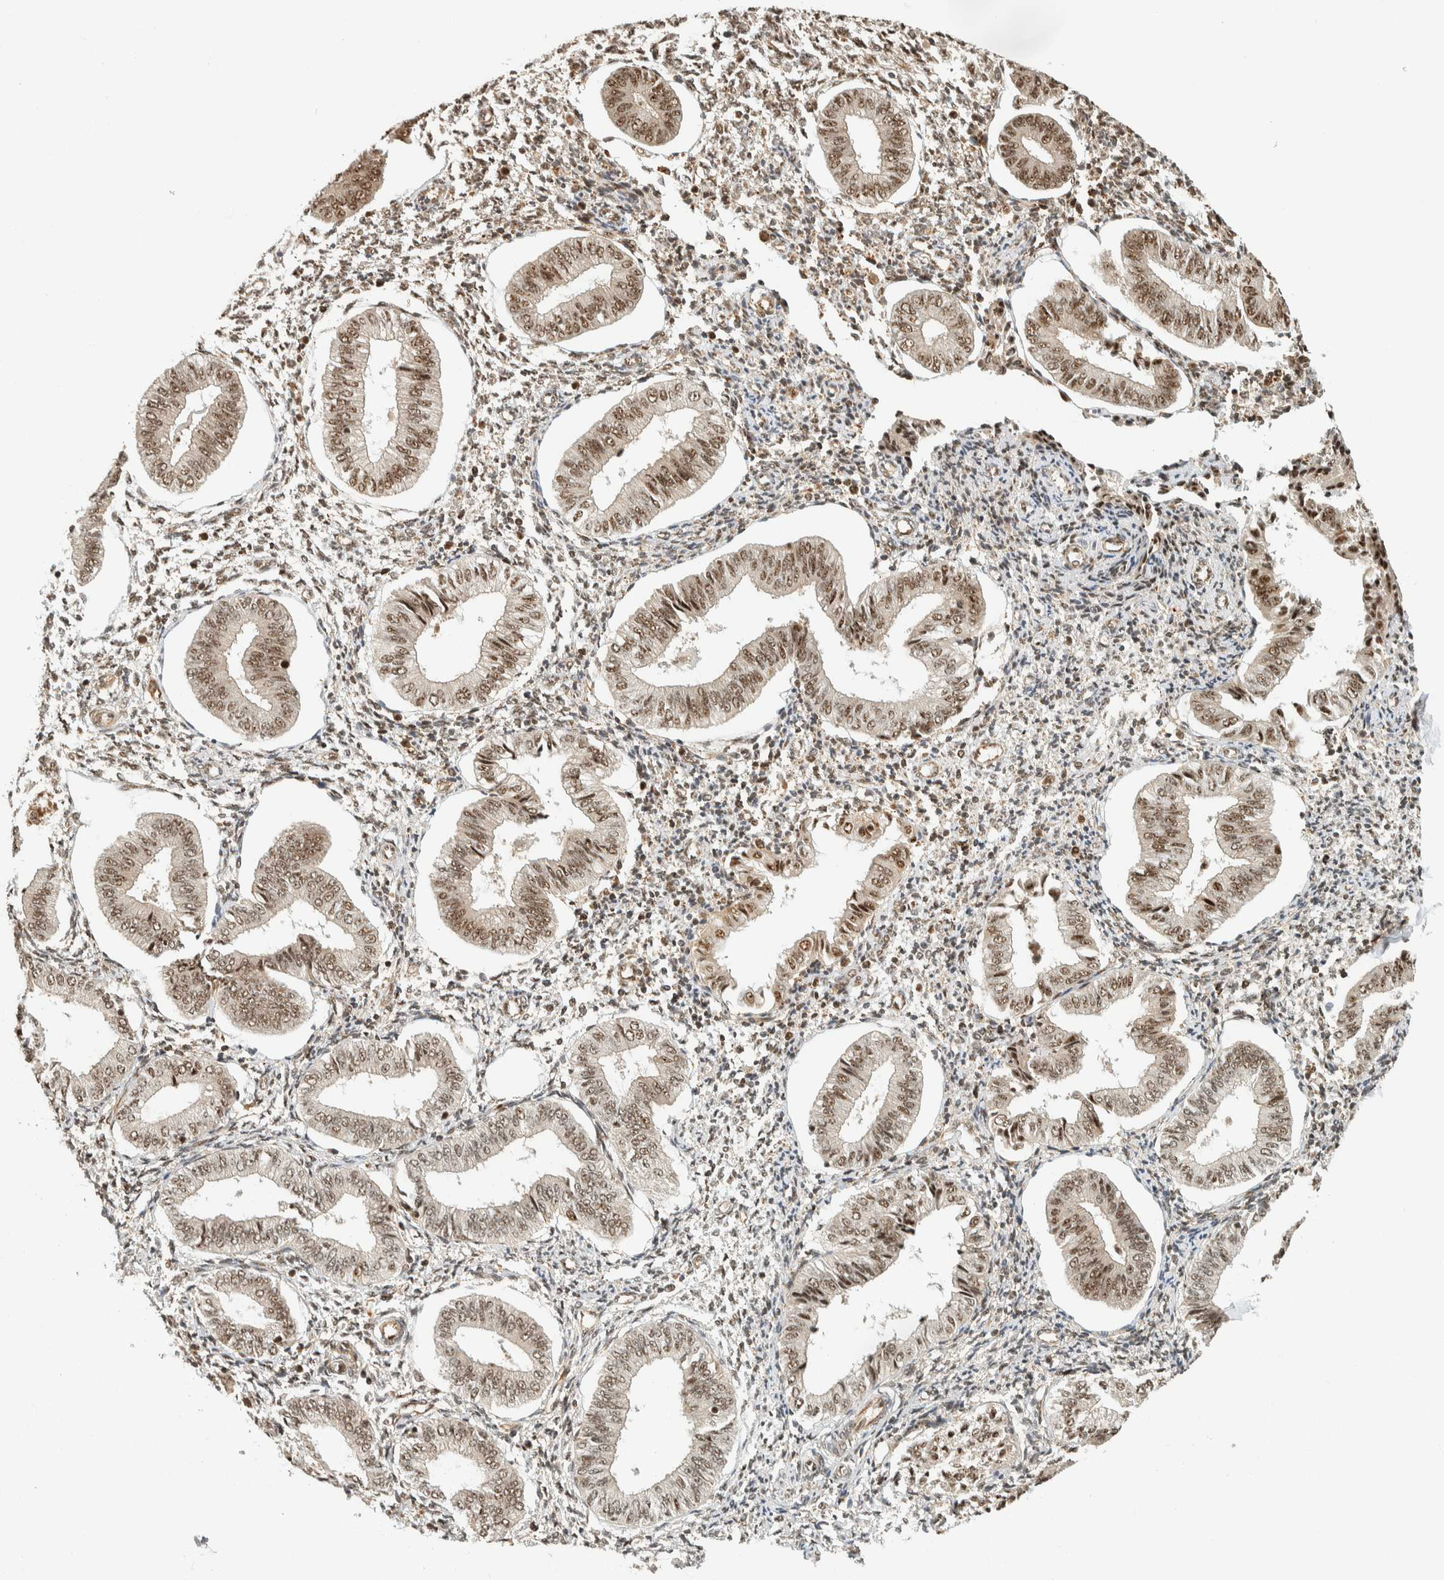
{"staining": {"intensity": "weak", "quantity": "<25%", "location": "nuclear"}, "tissue": "endometrium", "cell_type": "Cells in endometrial stroma", "image_type": "normal", "snomed": [{"axis": "morphology", "description": "Normal tissue, NOS"}, {"axis": "topography", "description": "Endometrium"}], "caption": "Cells in endometrial stroma show no significant protein expression in unremarkable endometrium.", "gene": "SIK1", "patient": {"sex": "female", "age": 50}}